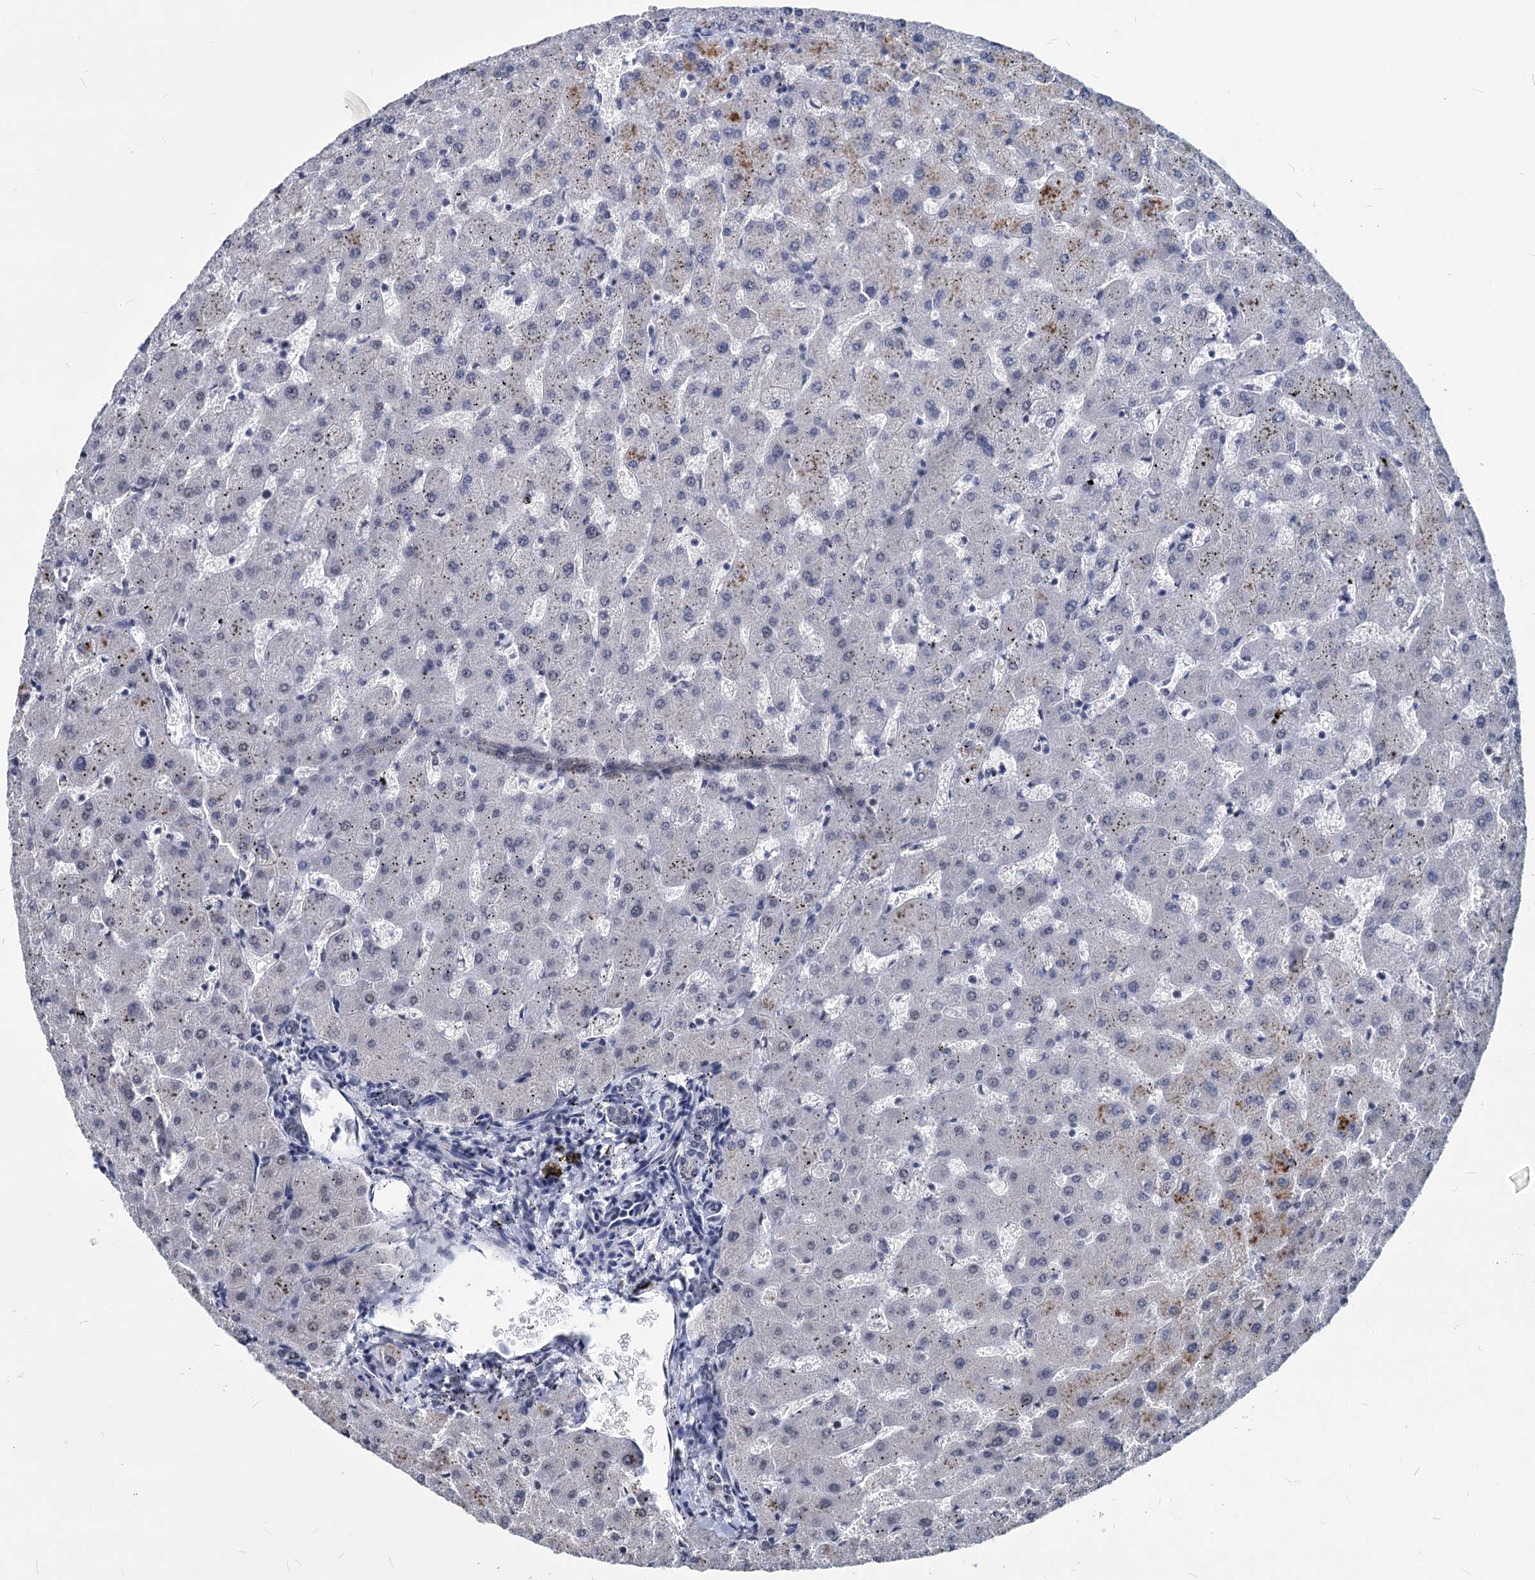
{"staining": {"intensity": "negative", "quantity": "none", "location": "none"}, "tissue": "liver", "cell_type": "Cholangiocytes", "image_type": "normal", "snomed": [{"axis": "morphology", "description": "Normal tissue, NOS"}, {"axis": "topography", "description": "Liver"}], "caption": "IHC image of unremarkable liver stained for a protein (brown), which demonstrates no positivity in cholangiocytes.", "gene": "PARPBP", "patient": {"sex": "female", "age": 63}}